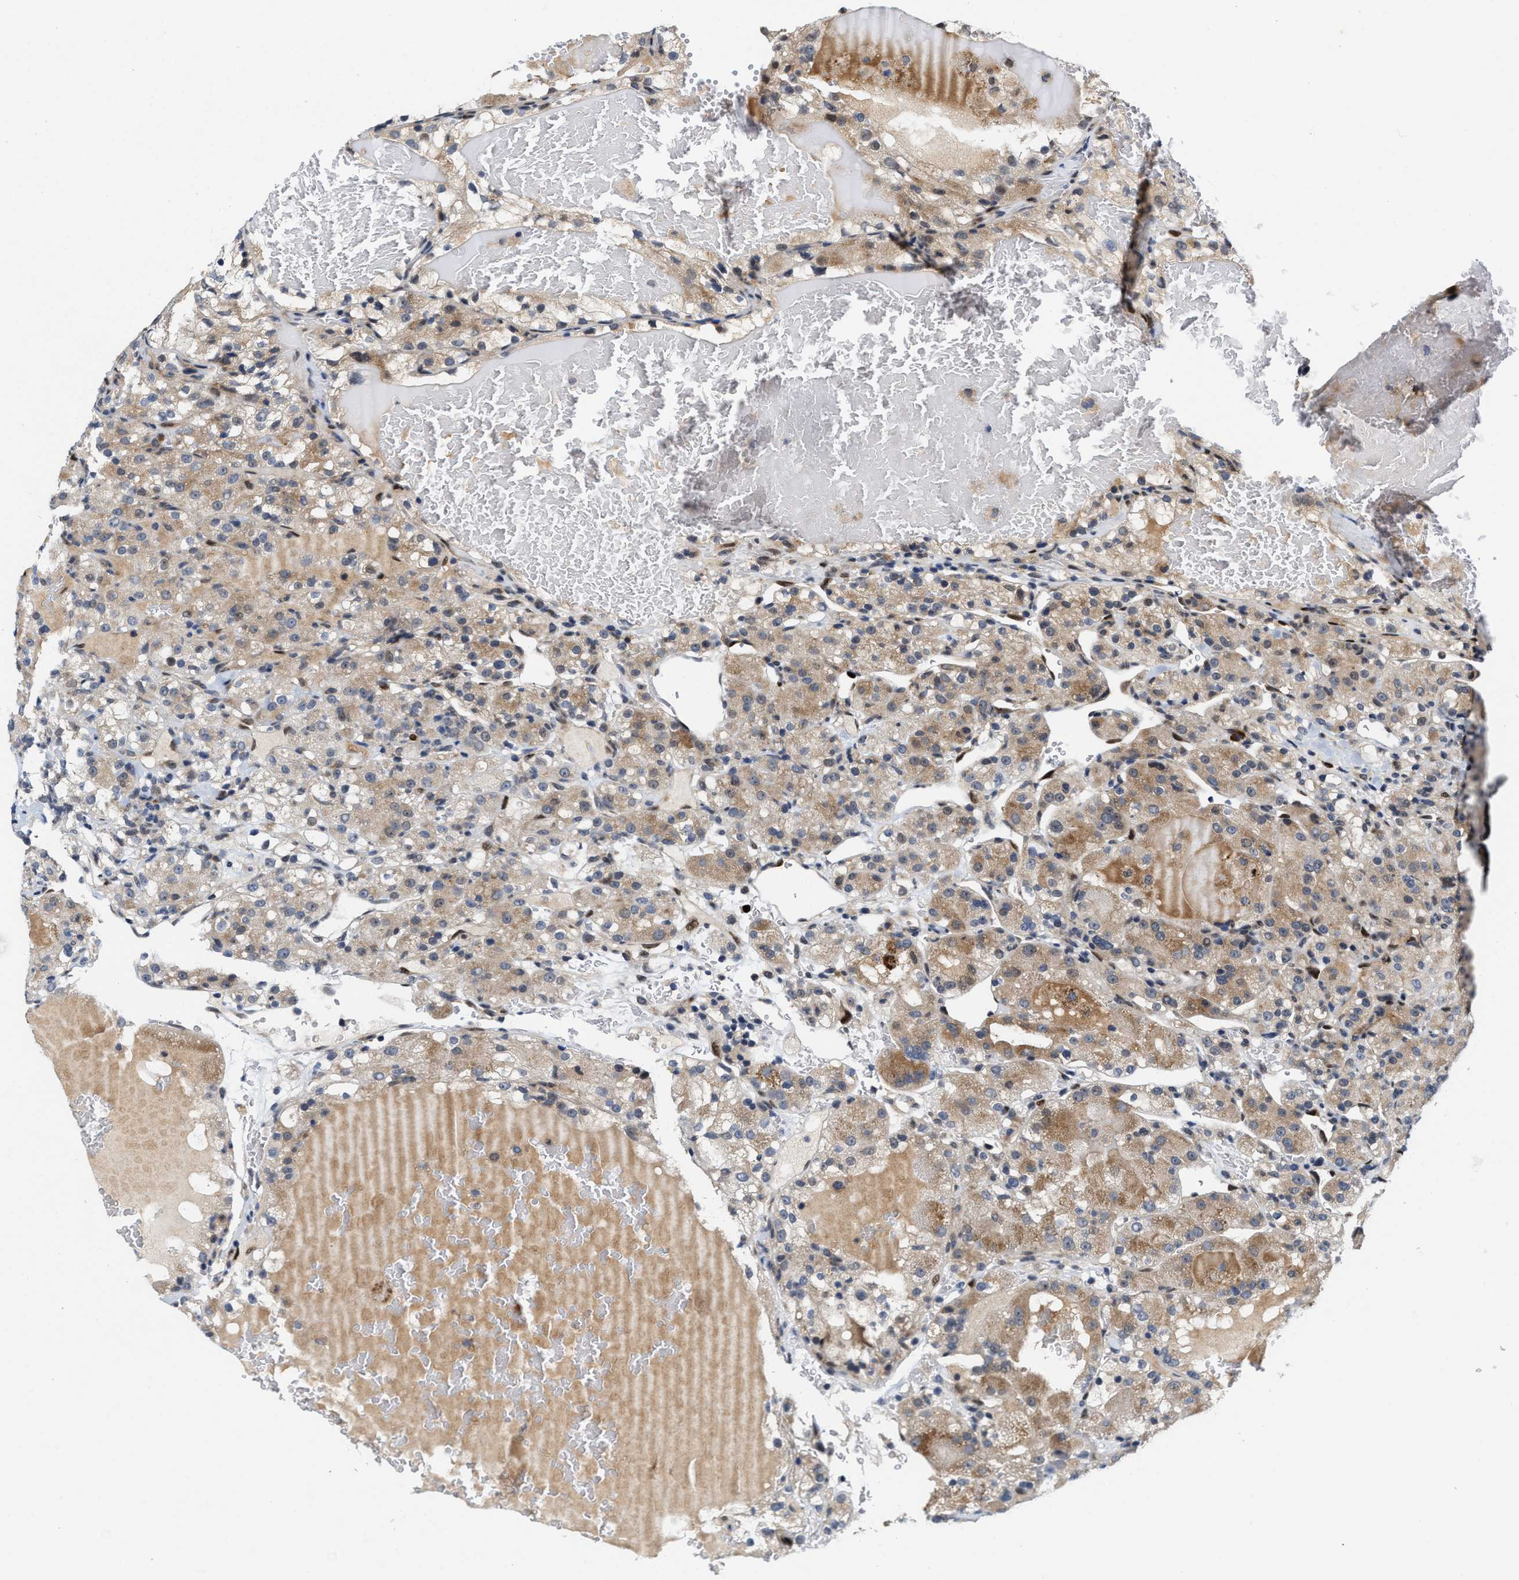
{"staining": {"intensity": "moderate", "quantity": "25%-75%", "location": "cytoplasmic/membranous"}, "tissue": "renal cancer", "cell_type": "Tumor cells", "image_type": "cancer", "snomed": [{"axis": "morphology", "description": "Normal tissue, NOS"}, {"axis": "morphology", "description": "Adenocarcinoma, NOS"}, {"axis": "topography", "description": "Kidney"}], "caption": "High-power microscopy captured an IHC histopathology image of adenocarcinoma (renal), revealing moderate cytoplasmic/membranous staining in about 25%-75% of tumor cells.", "gene": "TCF4", "patient": {"sex": "male", "age": 61}}